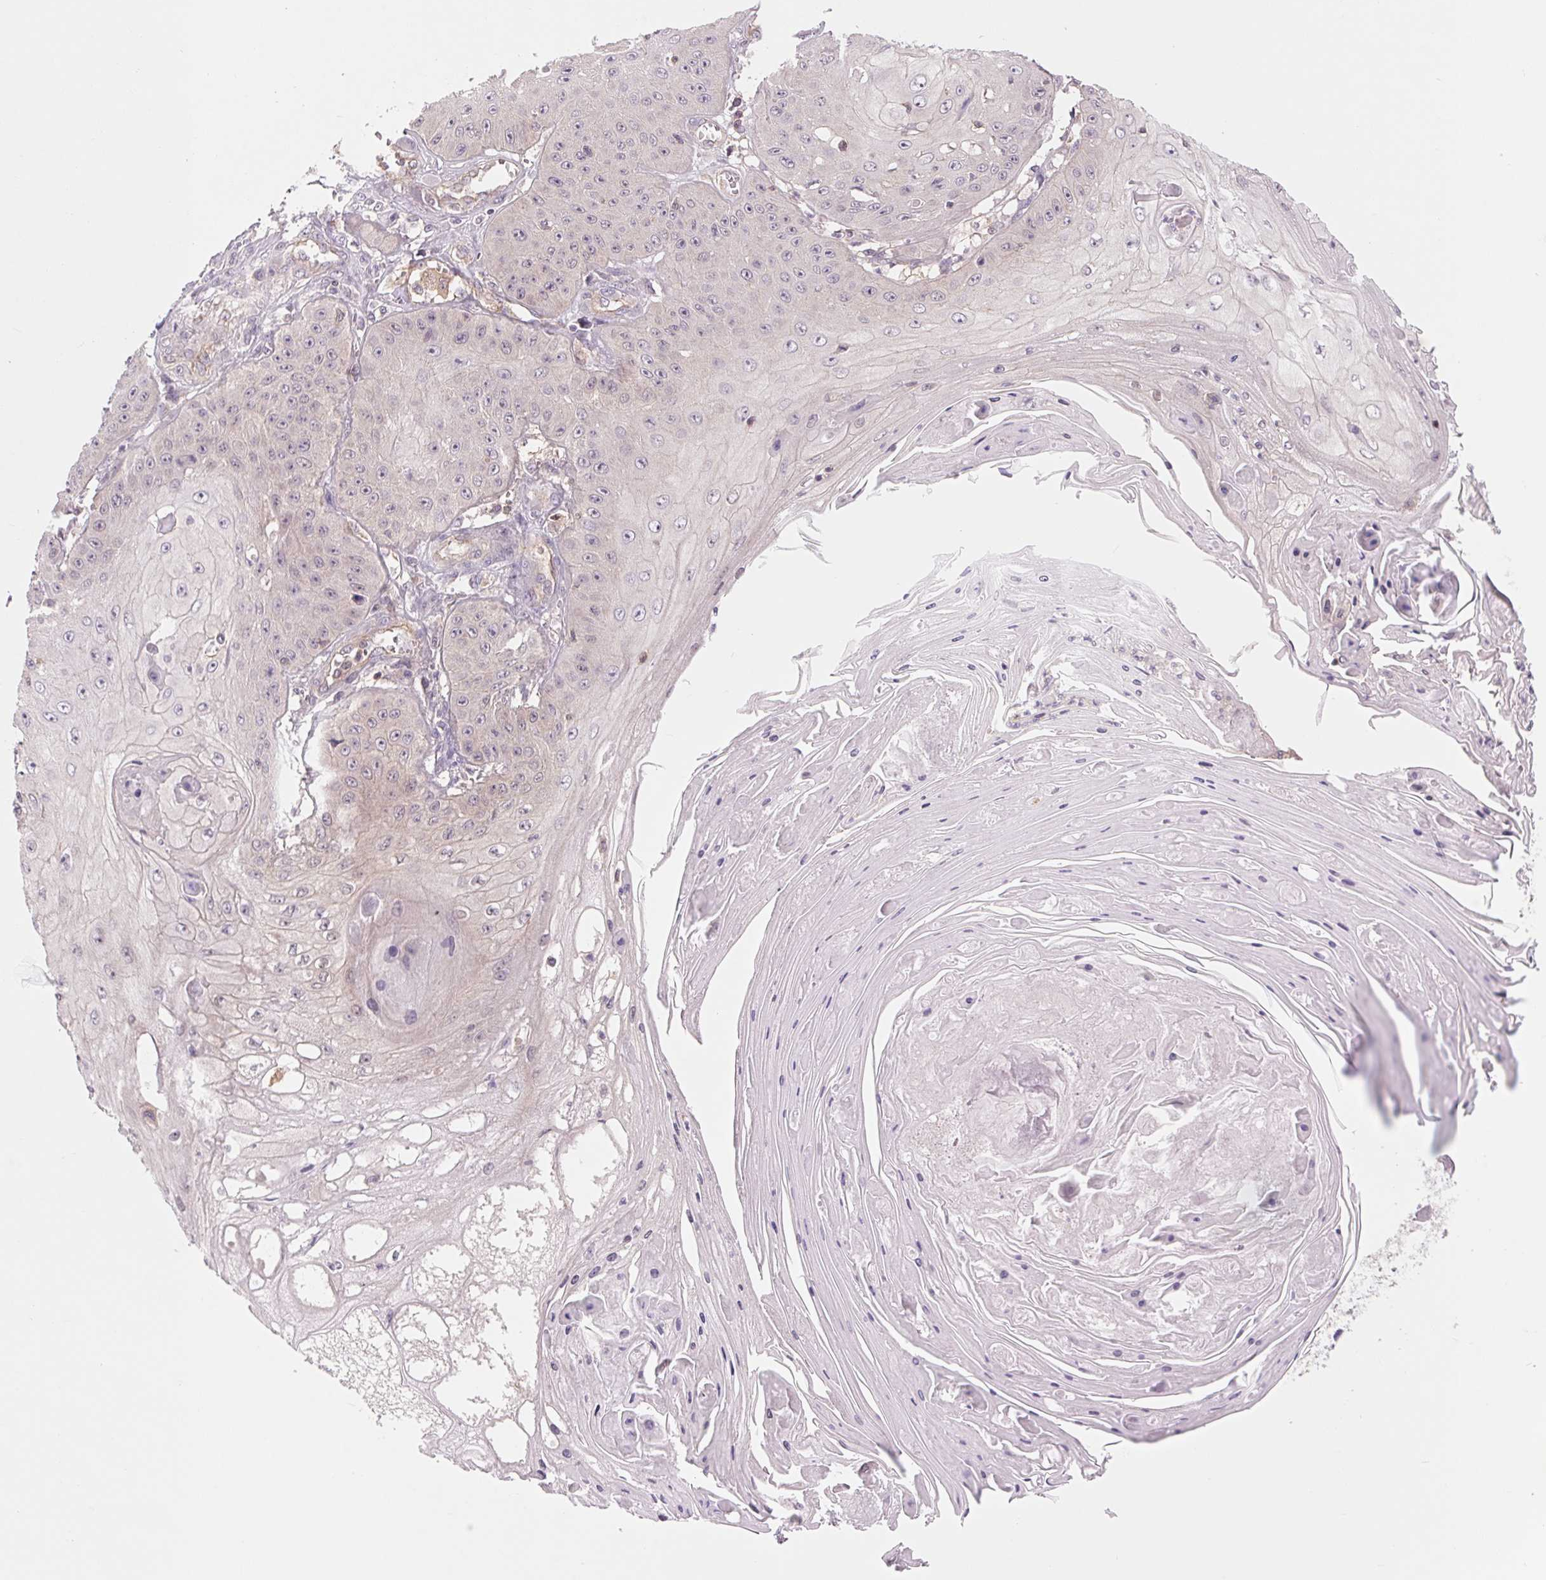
{"staining": {"intensity": "negative", "quantity": "none", "location": "none"}, "tissue": "skin cancer", "cell_type": "Tumor cells", "image_type": "cancer", "snomed": [{"axis": "morphology", "description": "Squamous cell carcinoma, NOS"}, {"axis": "topography", "description": "Skin"}], "caption": "Immunohistochemistry photomicrograph of skin cancer (squamous cell carcinoma) stained for a protein (brown), which shows no expression in tumor cells.", "gene": "SH3RF2", "patient": {"sex": "male", "age": 70}}